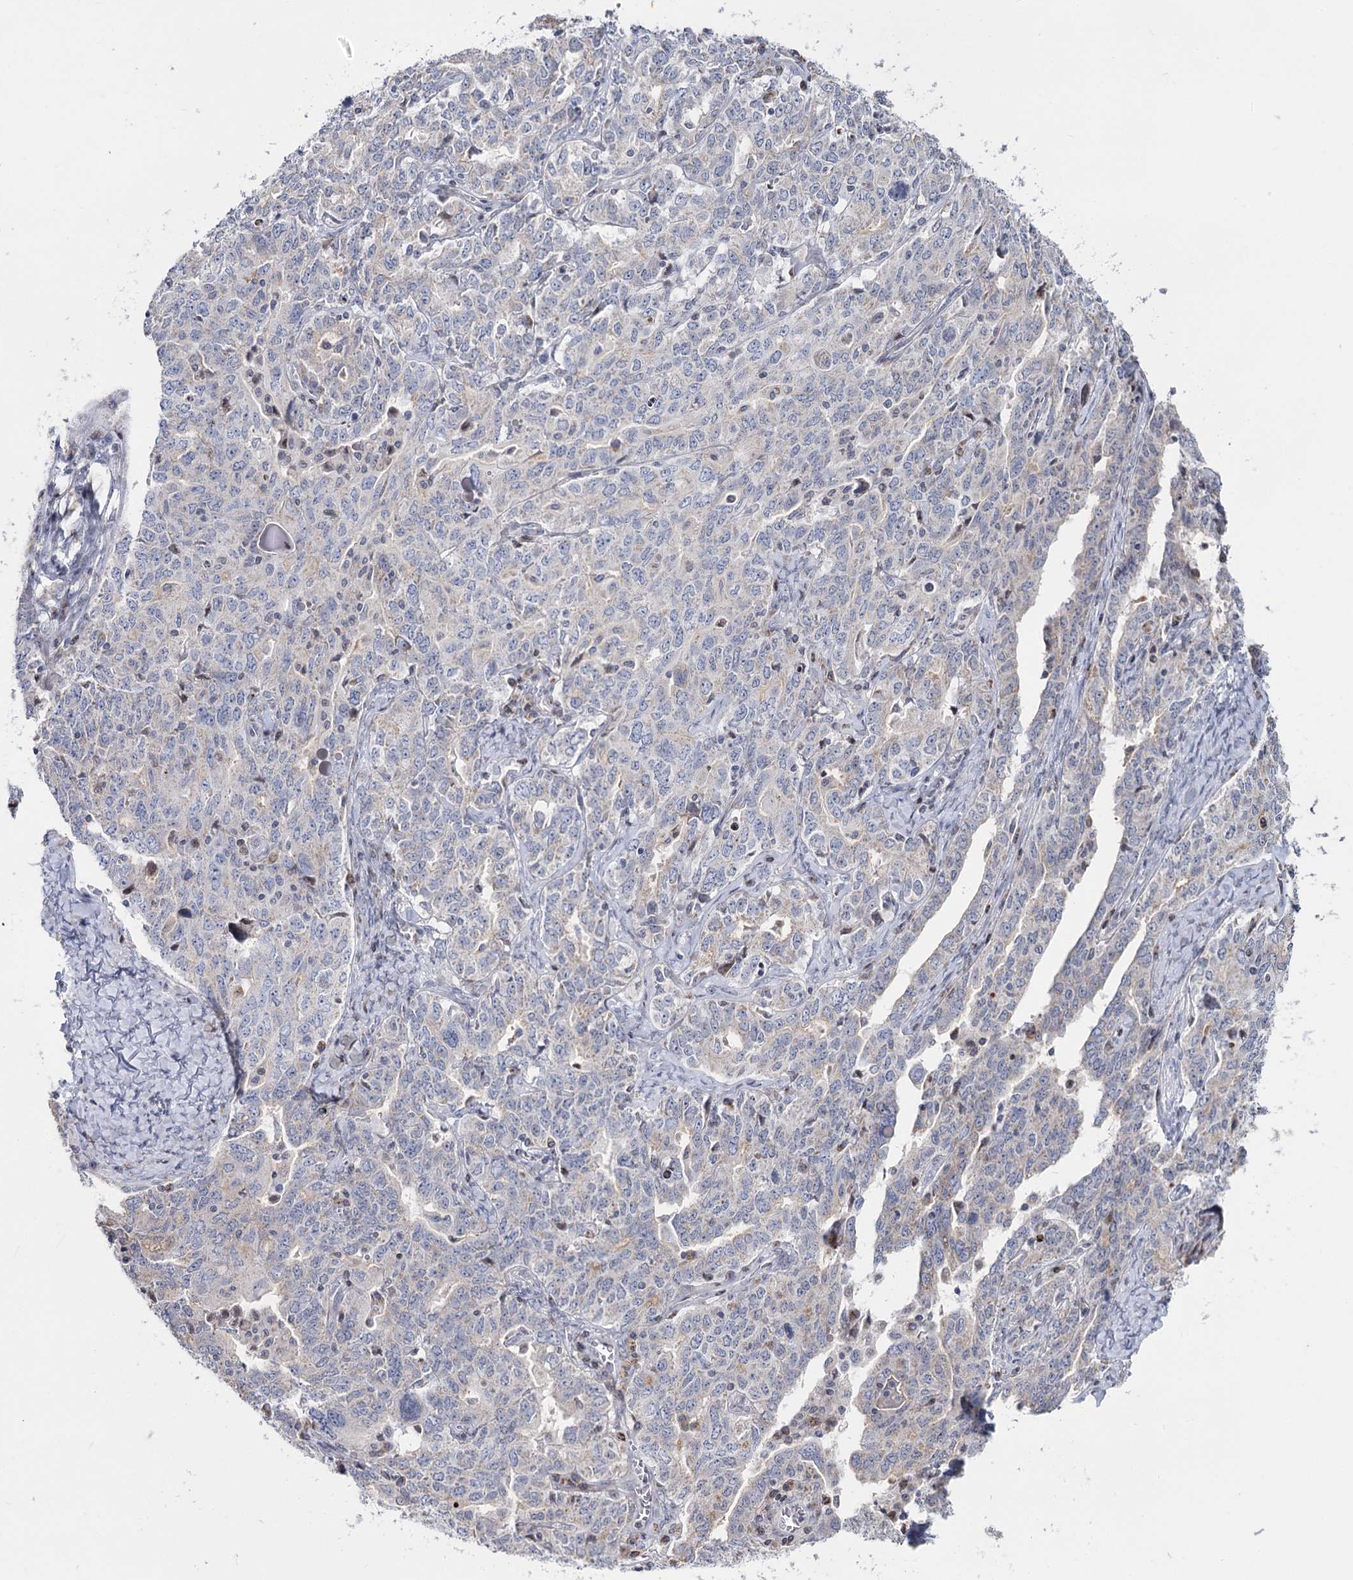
{"staining": {"intensity": "negative", "quantity": "none", "location": "none"}, "tissue": "ovarian cancer", "cell_type": "Tumor cells", "image_type": "cancer", "snomed": [{"axis": "morphology", "description": "Carcinoma, endometroid"}, {"axis": "topography", "description": "Ovary"}], "caption": "IHC of ovarian endometroid carcinoma demonstrates no staining in tumor cells.", "gene": "PTGR1", "patient": {"sex": "female", "age": 62}}